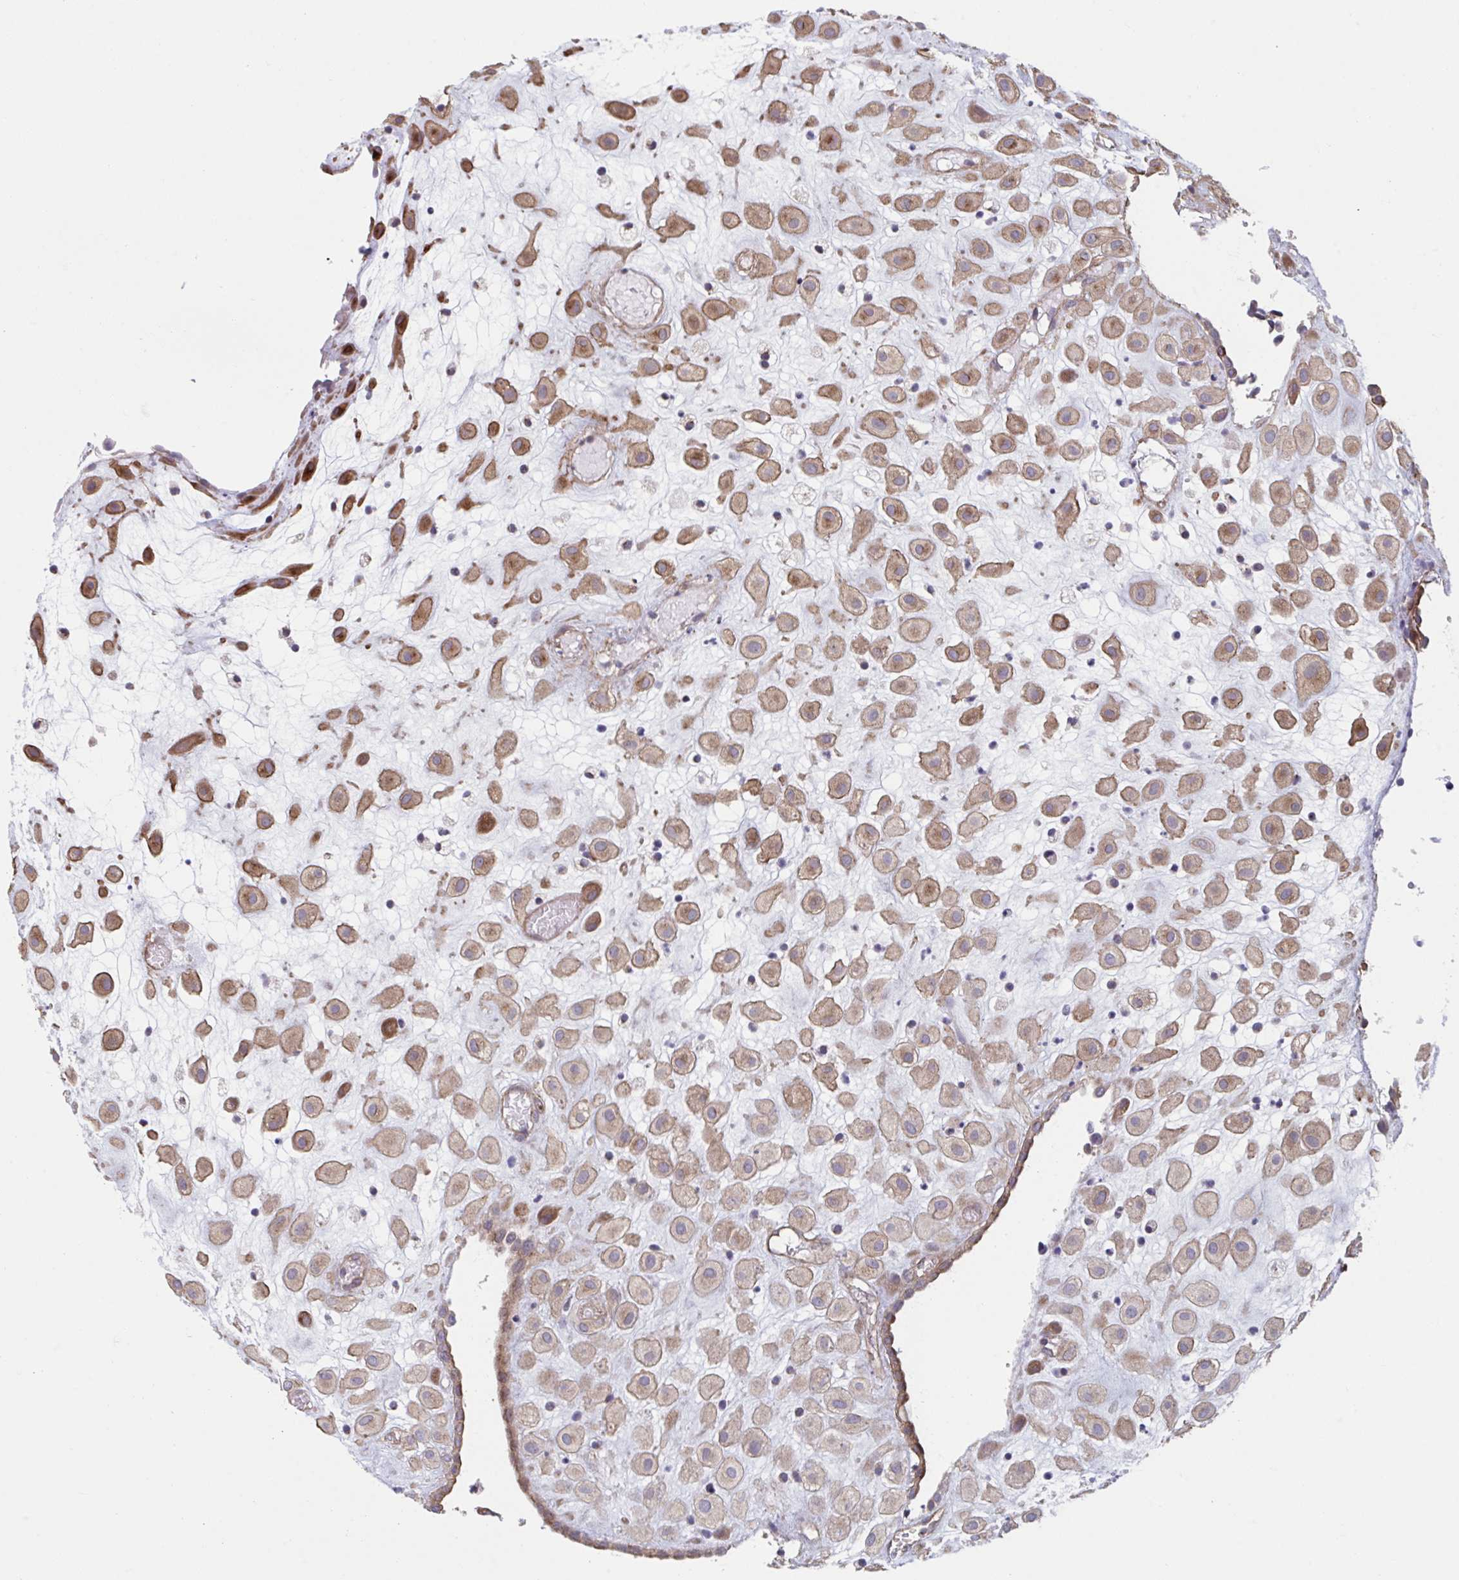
{"staining": {"intensity": "weak", "quantity": ">75%", "location": "cytoplasmic/membranous"}, "tissue": "placenta", "cell_type": "Decidual cells", "image_type": "normal", "snomed": [{"axis": "morphology", "description": "Normal tissue, NOS"}, {"axis": "topography", "description": "Placenta"}], "caption": "This histopathology image exhibits immunohistochemistry staining of benign human placenta, with low weak cytoplasmic/membranous expression in about >75% of decidual cells.", "gene": "TNFSF10", "patient": {"sex": "female", "age": 24}}